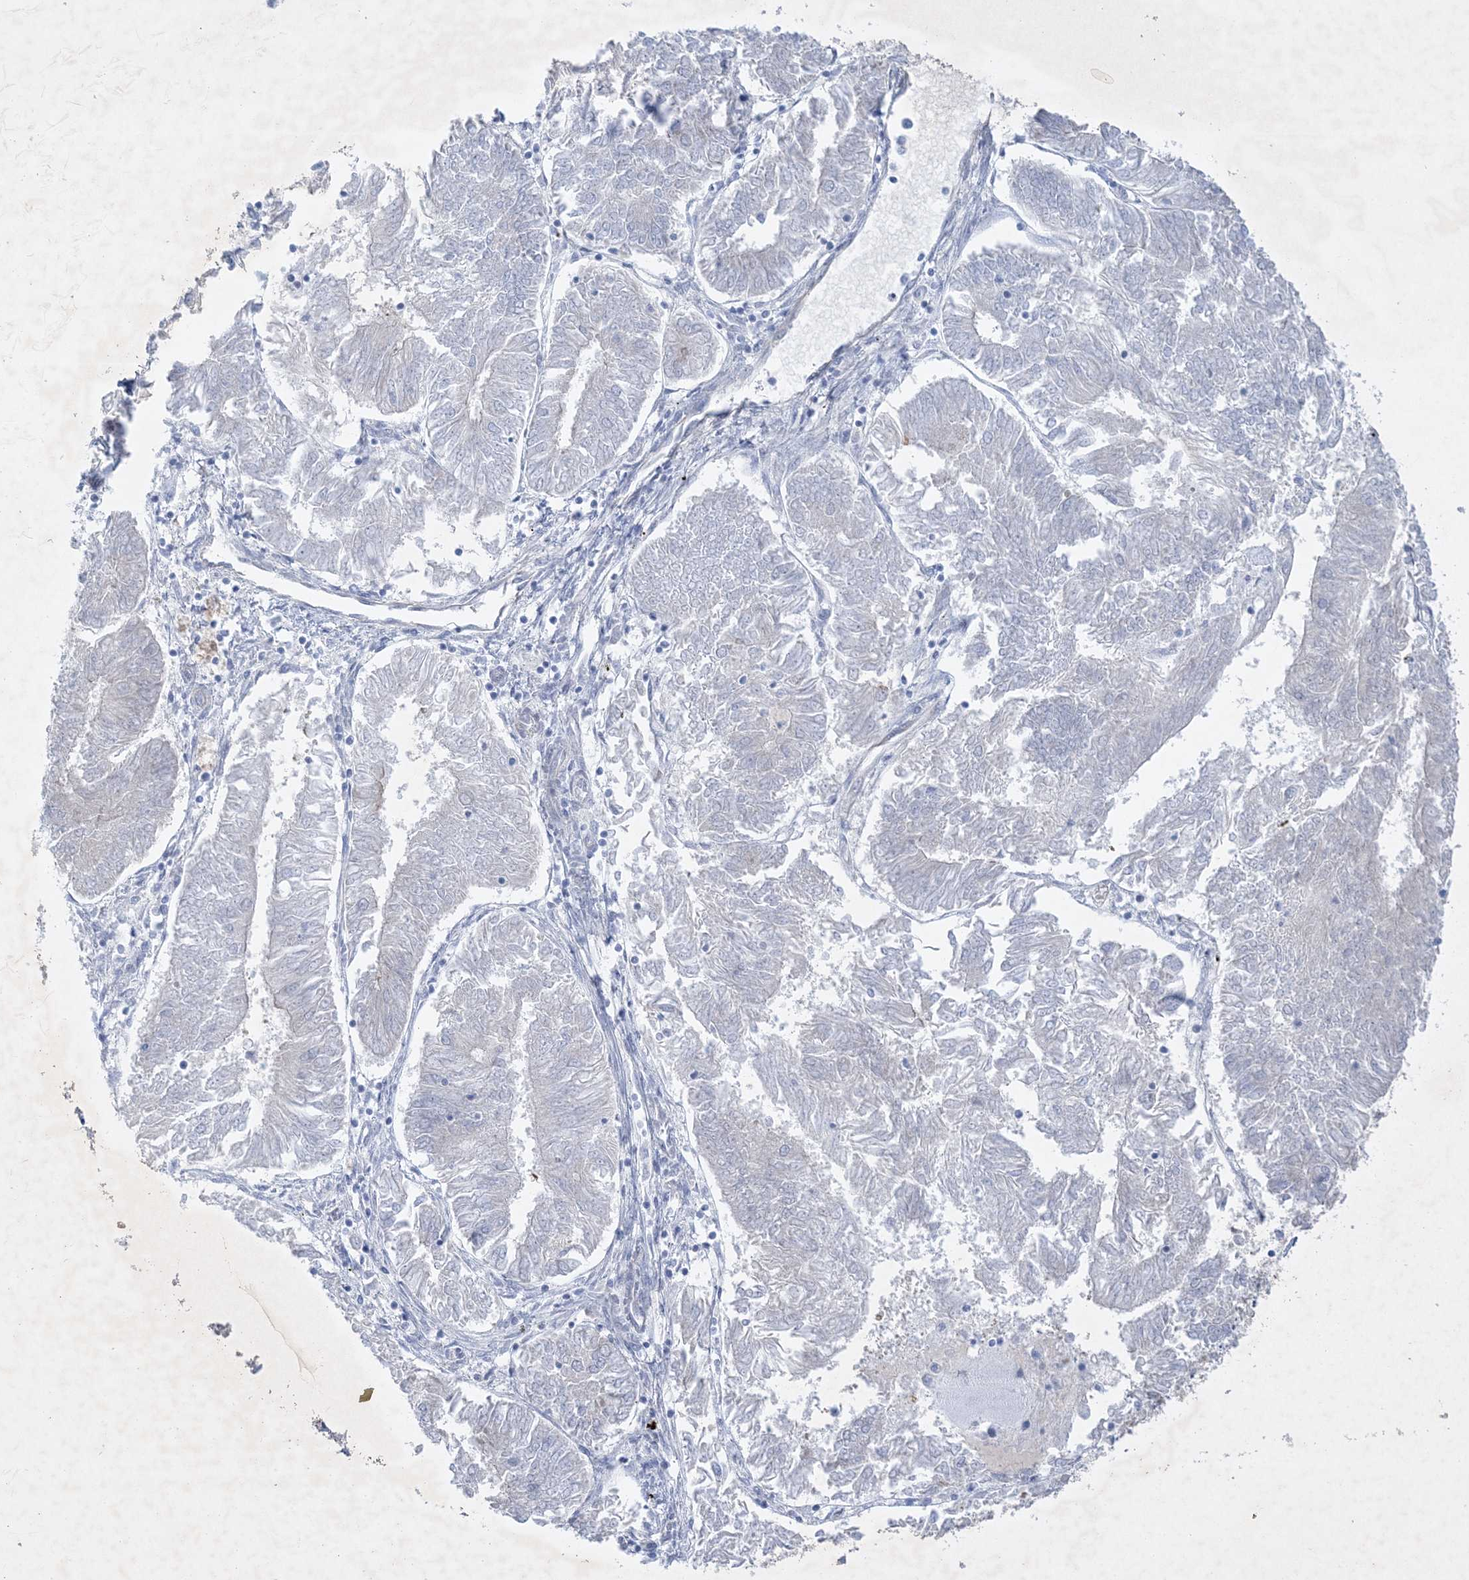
{"staining": {"intensity": "negative", "quantity": "none", "location": "none"}, "tissue": "endometrial cancer", "cell_type": "Tumor cells", "image_type": "cancer", "snomed": [{"axis": "morphology", "description": "Adenocarcinoma, NOS"}, {"axis": "topography", "description": "Endometrium"}], "caption": "This is a micrograph of immunohistochemistry (IHC) staining of adenocarcinoma (endometrial), which shows no staining in tumor cells. (DAB immunohistochemistry, high magnification).", "gene": "FARSB", "patient": {"sex": "female", "age": 58}}